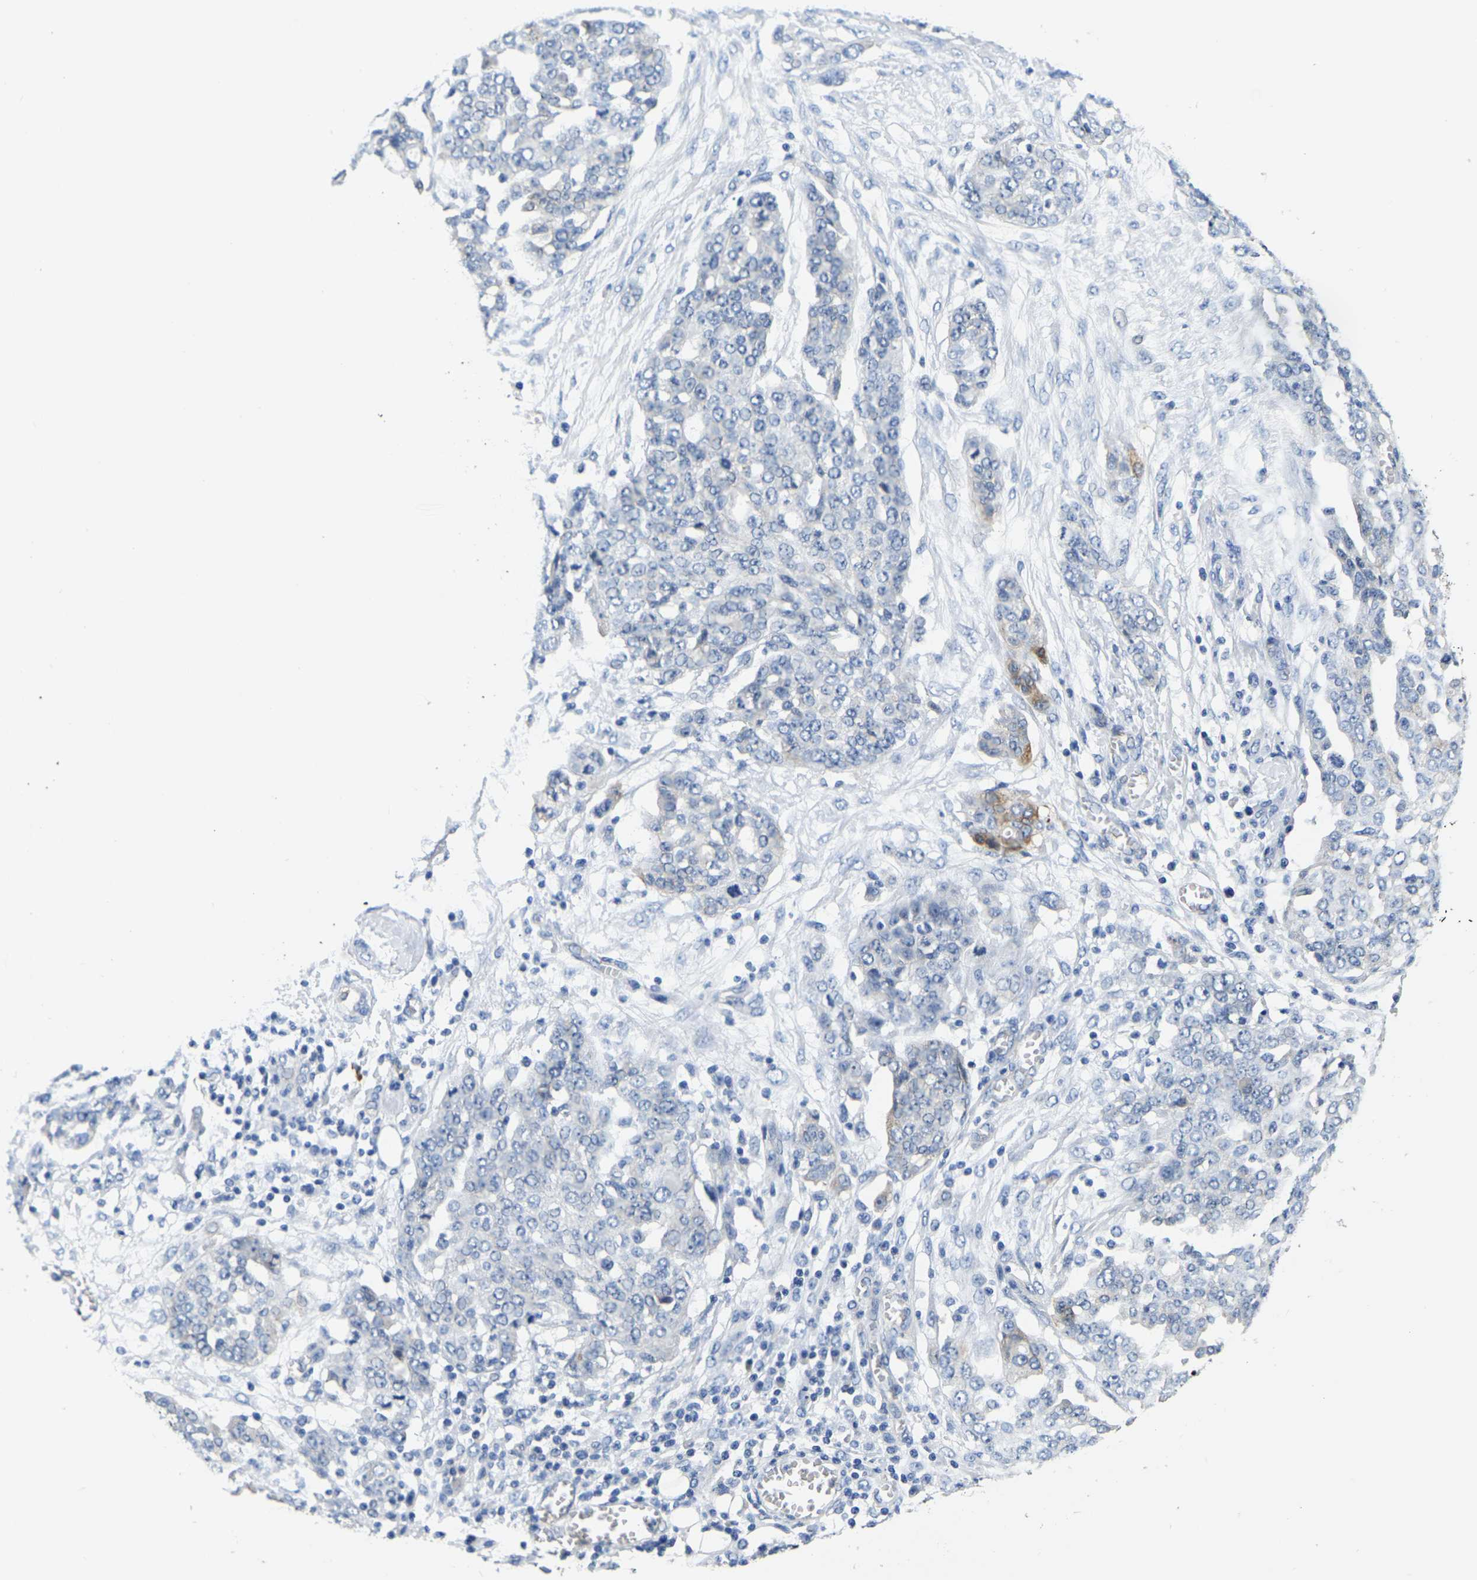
{"staining": {"intensity": "moderate", "quantity": "<25%", "location": "cytoplasmic/membranous"}, "tissue": "ovarian cancer", "cell_type": "Tumor cells", "image_type": "cancer", "snomed": [{"axis": "morphology", "description": "Cystadenocarcinoma, serous, NOS"}, {"axis": "topography", "description": "Soft tissue"}, {"axis": "topography", "description": "Ovary"}], "caption": "Immunohistochemical staining of human serous cystadenocarcinoma (ovarian) demonstrates moderate cytoplasmic/membranous protein staining in about <25% of tumor cells. (brown staining indicates protein expression, while blue staining denotes nuclei).", "gene": "ITGA2", "patient": {"sex": "female", "age": 57}}